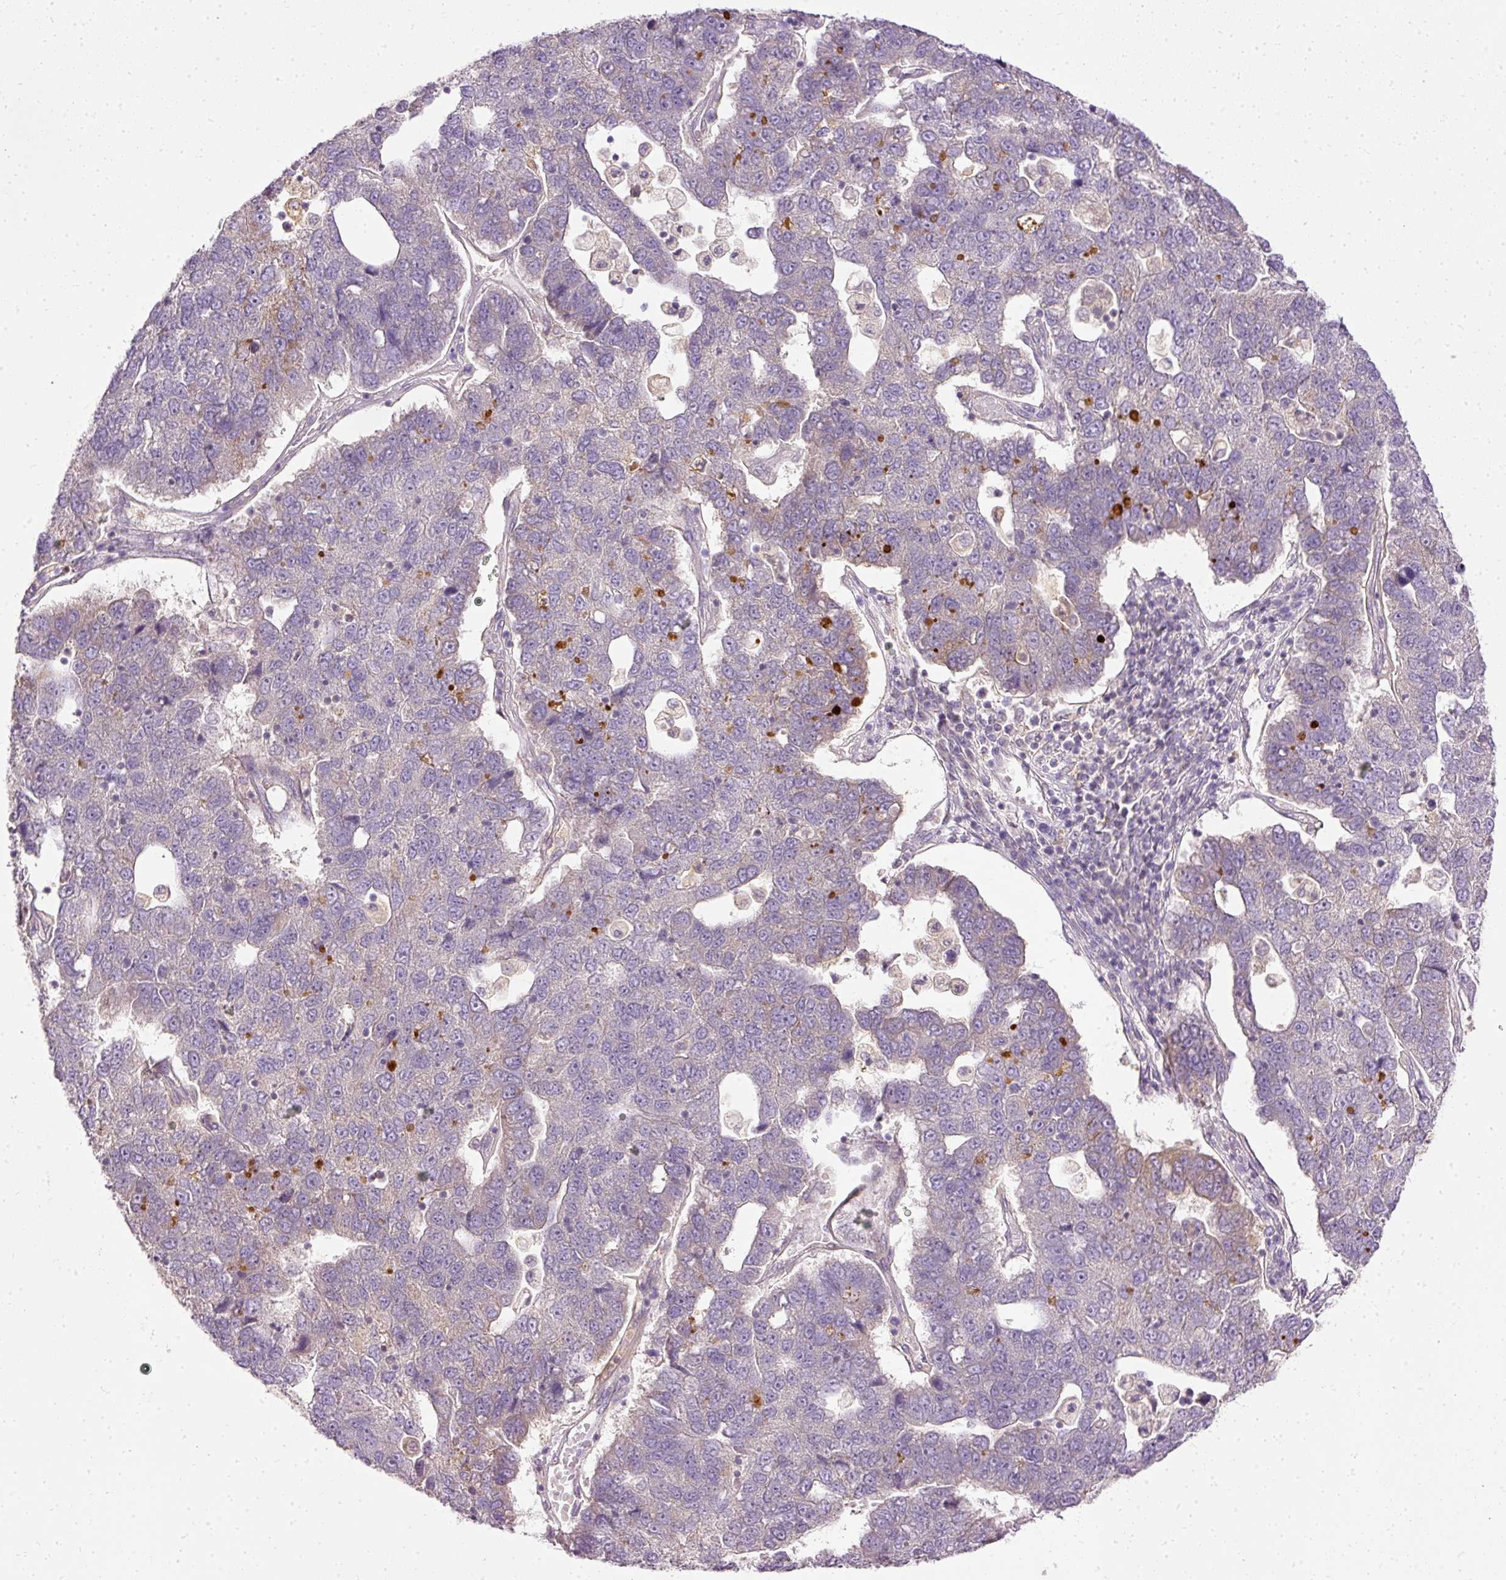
{"staining": {"intensity": "negative", "quantity": "none", "location": "none"}, "tissue": "pancreatic cancer", "cell_type": "Tumor cells", "image_type": "cancer", "snomed": [{"axis": "morphology", "description": "Adenocarcinoma, NOS"}, {"axis": "topography", "description": "Pancreas"}], "caption": "The IHC image has no significant expression in tumor cells of pancreatic cancer tissue.", "gene": "ARMH3", "patient": {"sex": "female", "age": 61}}